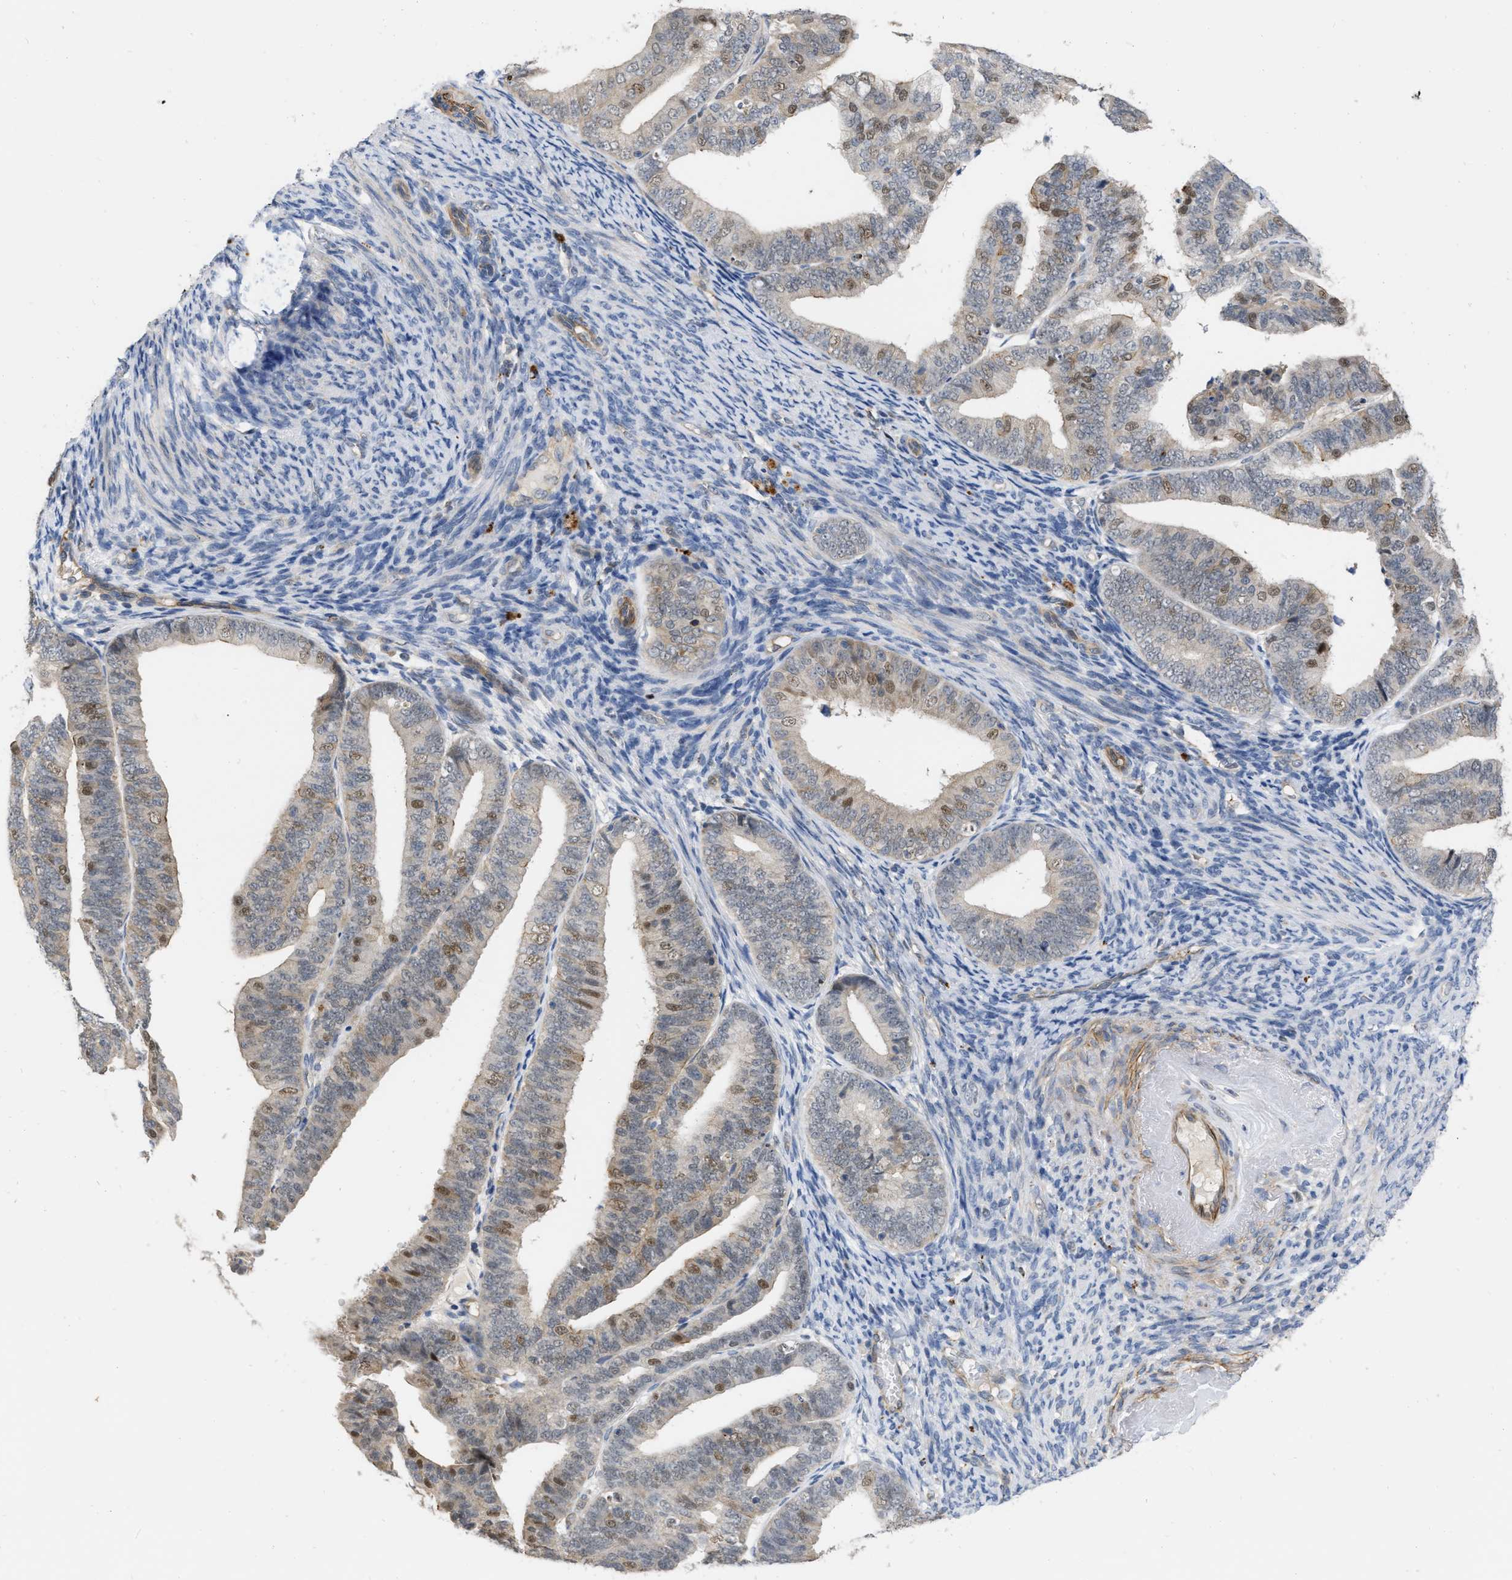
{"staining": {"intensity": "moderate", "quantity": "<25%", "location": "nuclear"}, "tissue": "endometrial cancer", "cell_type": "Tumor cells", "image_type": "cancer", "snomed": [{"axis": "morphology", "description": "Adenocarcinoma, NOS"}, {"axis": "topography", "description": "Endometrium"}], "caption": "Adenocarcinoma (endometrial) stained for a protein (brown) reveals moderate nuclear positive expression in approximately <25% of tumor cells.", "gene": "NAPEPLD", "patient": {"sex": "female", "age": 63}}